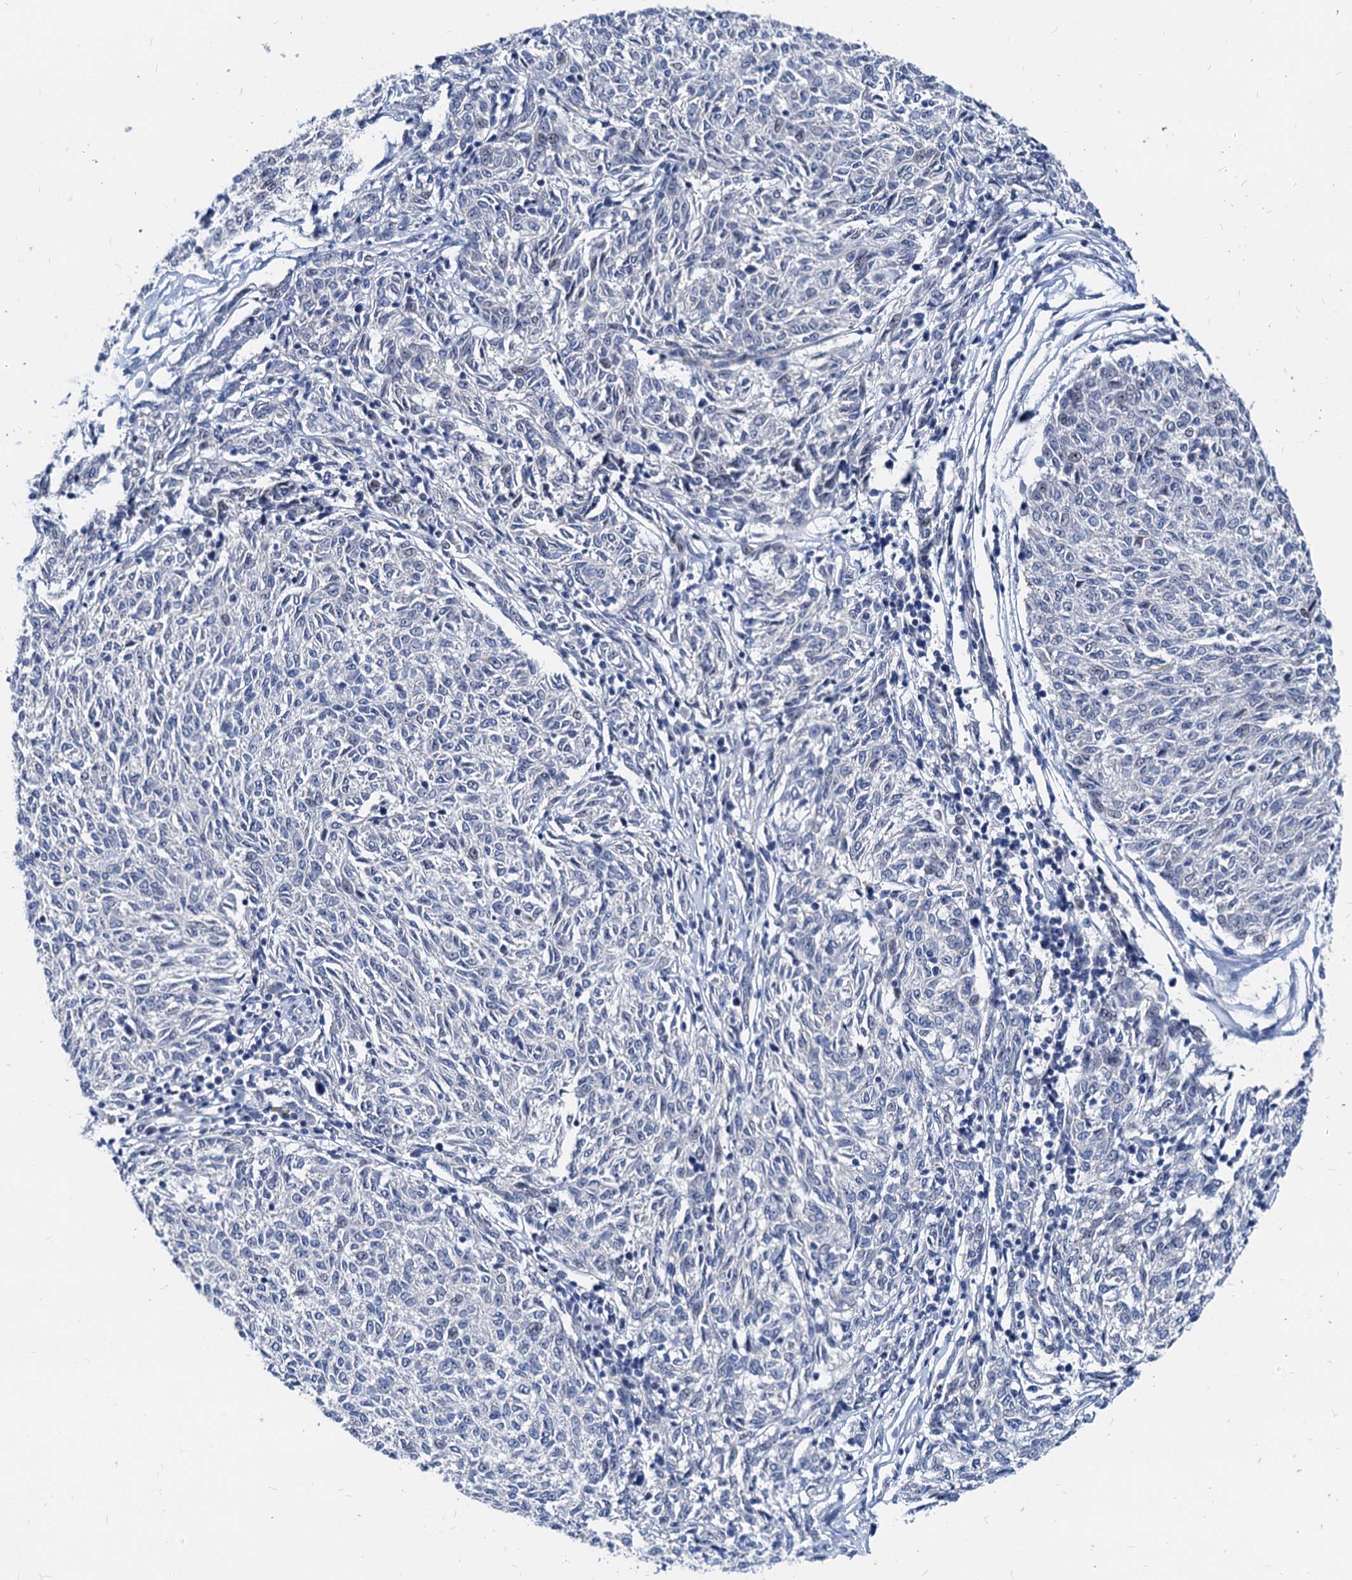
{"staining": {"intensity": "negative", "quantity": "none", "location": "none"}, "tissue": "melanoma", "cell_type": "Tumor cells", "image_type": "cancer", "snomed": [{"axis": "morphology", "description": "Malignant melanoma, NOS"}, {"axis": "topography", "description": "Skin"}], "caption": "Tumor cells show no significant expression in melanoma.", "gene": "HSF2", "patient": {"sex": "female", "age": 72}}